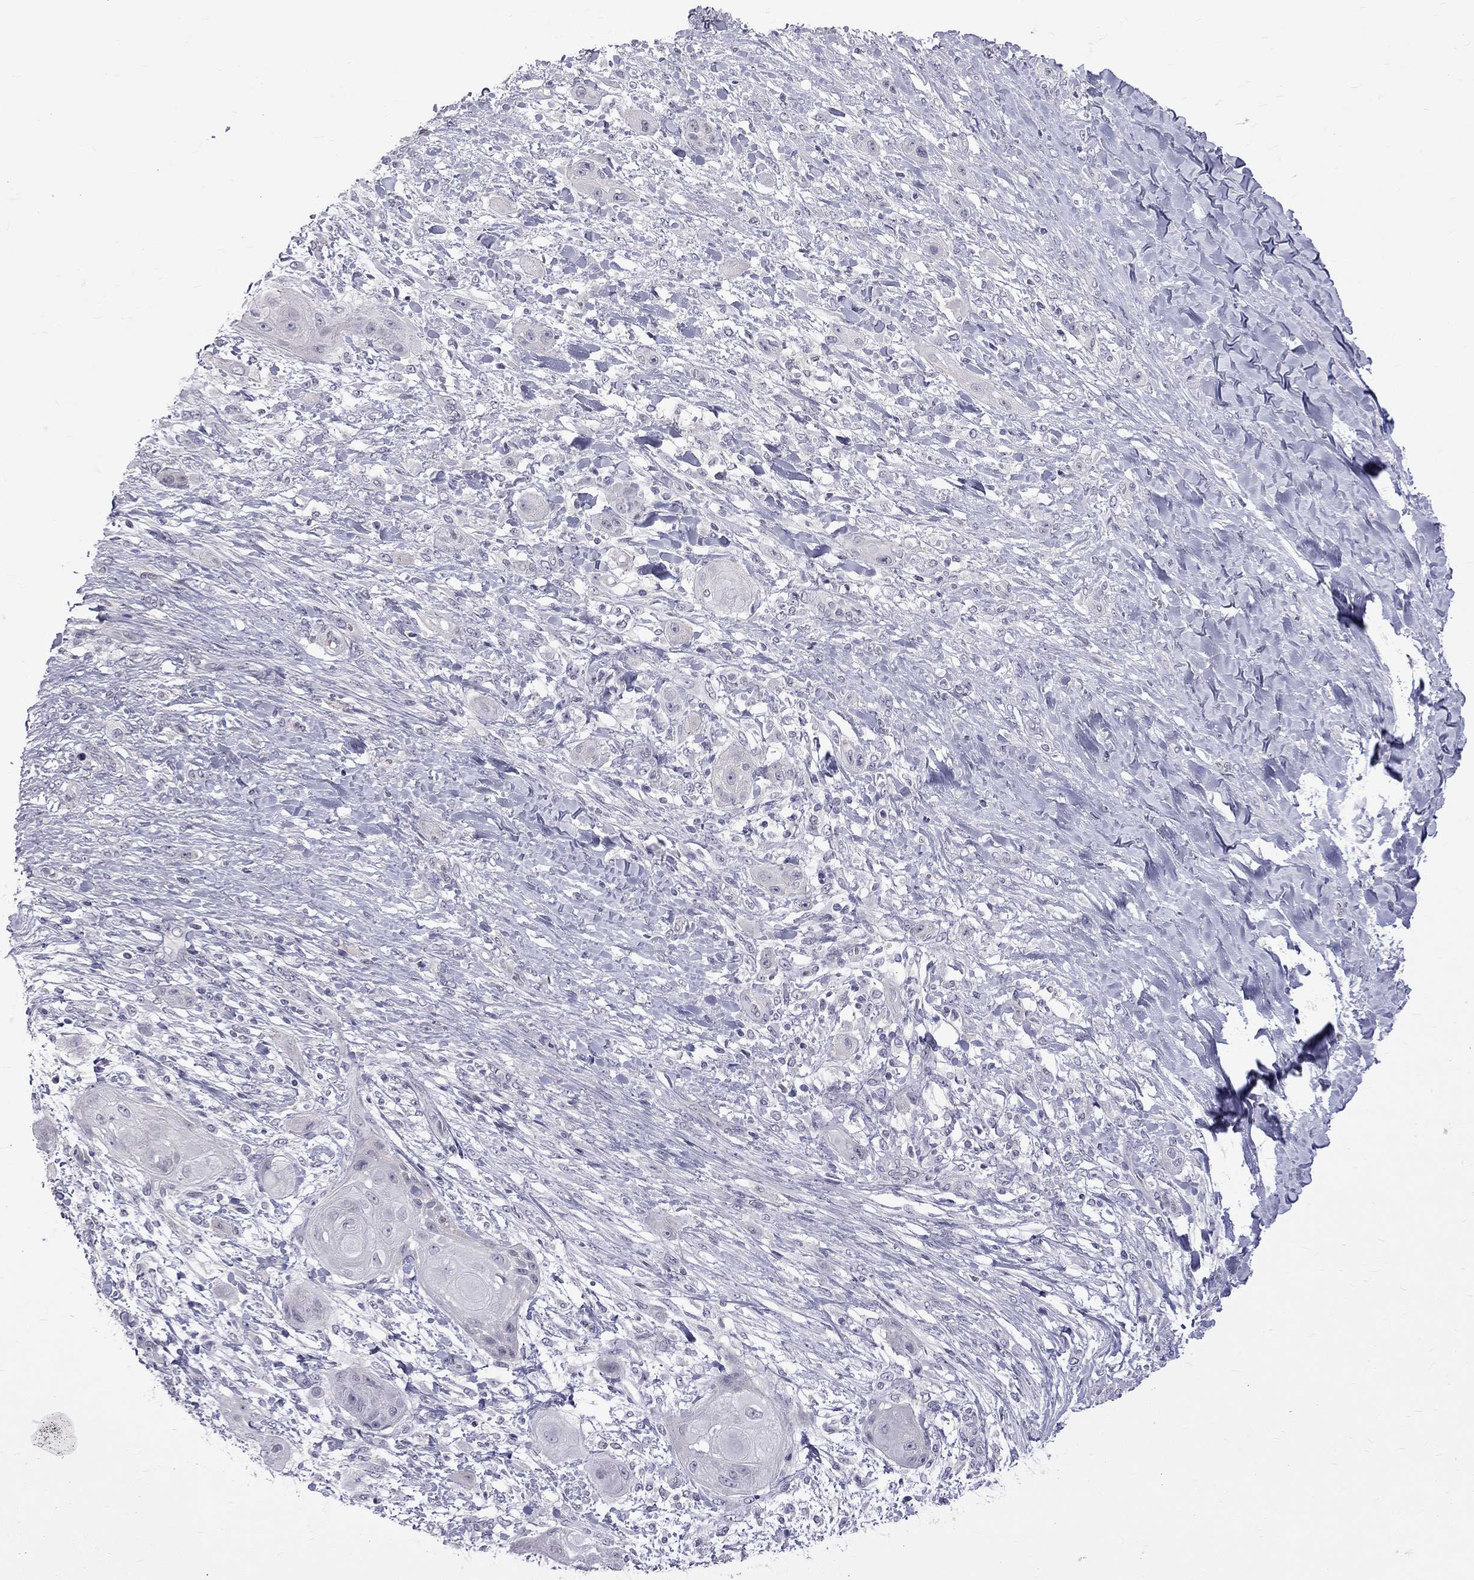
{"staining": {"intensity": "negative", "quantity": "none", "location": "none"}, "tissue": "skin cancer", "cell_type": "Tumor cells", "image_type": "cancer", "snomed": [{"axis": "morphology", "description": "Squamous cell carcinoma, NOS"}, {"axis": "topography", "description": "Skin"}], "caption": "A high-resolution micrograph shows immunohistochemistry staining of skin cancer (squamous cell carcinoma), which exhibits no significant staining in tumor cells.", "gene": "RTL9", "patient": {"sex": "male", "age": 62}}